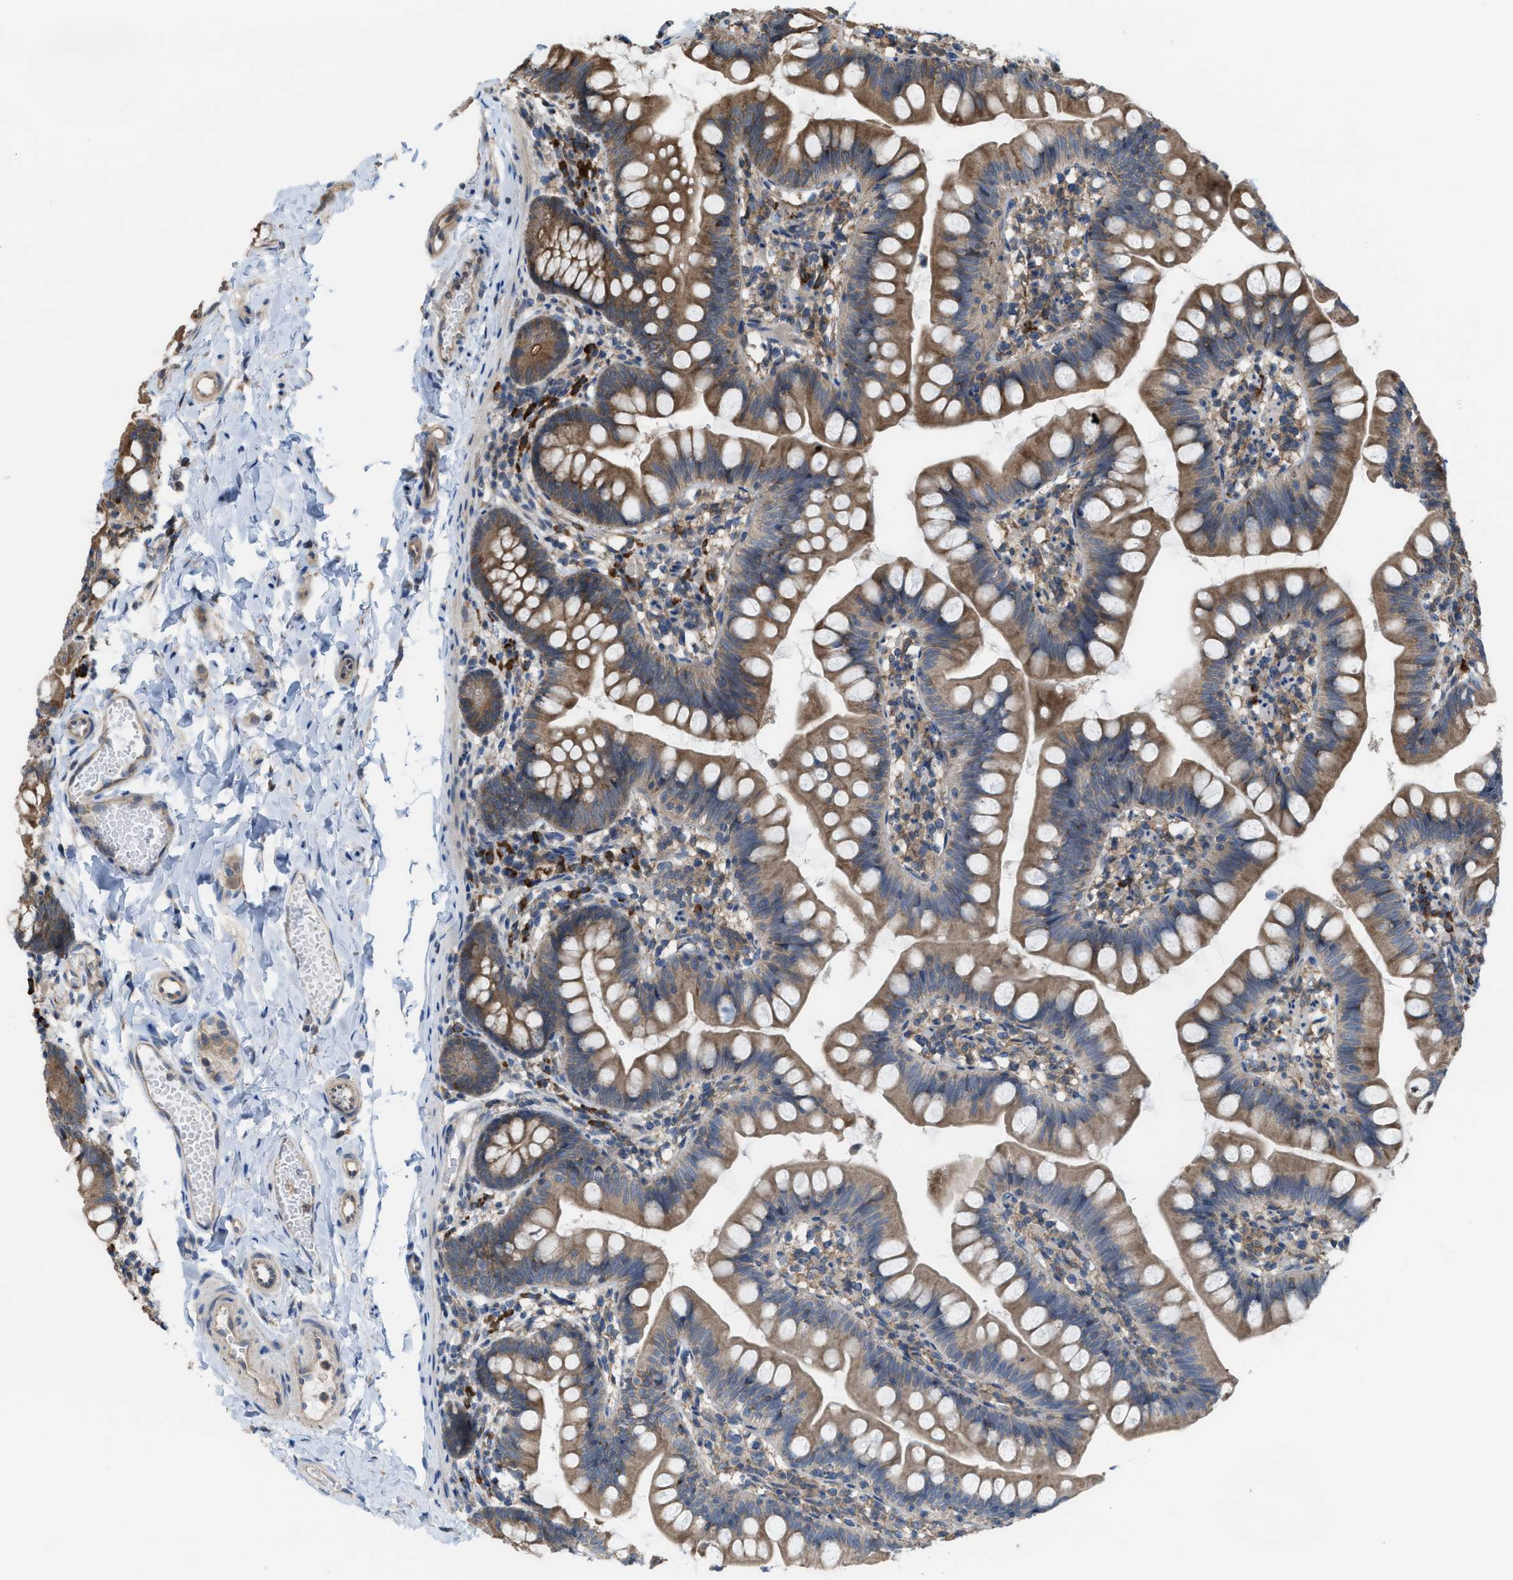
{"staining": {"intensity": "moderate", "quantity": ">75%", "location": "cytoplasmic/membranous"}, "tissue": "small intestine", "cell_type": "Glandular cells", "image_type": "normal", "snomed": [{"axis": "morphology", "description": "Normal tissue, NOS"}, {"axis": "topography", "description": "Small intestine"}], "caption": "Immunohistochemistry (DAB (3,3'-diaminobenzidine)) staining of normal human small intestine shows moderate cytoplasmic/membranous protein staining in about >75% of glandular cells. Using DAB (brown) and hematoxylin (blue) stains, captured at high magnification using brightfield microscopy.", "gene": "PLAA", "patient": {"sex": "male", "age": 7}}